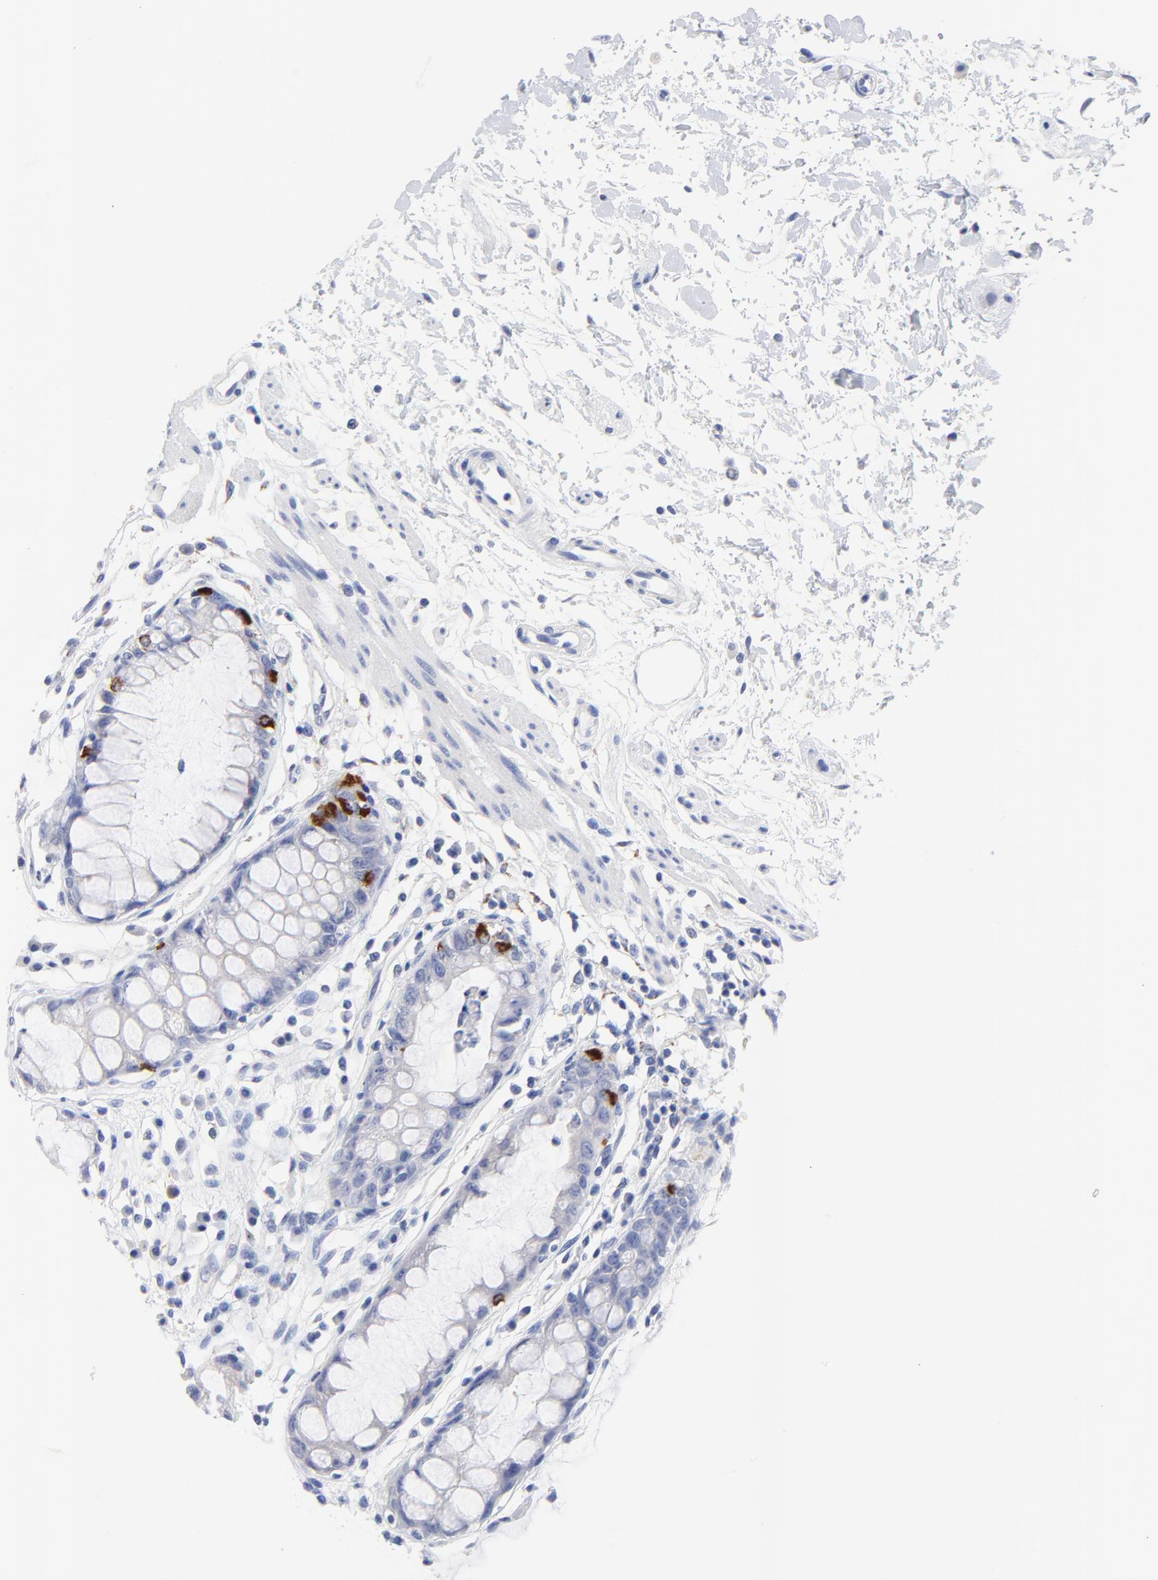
{"staining": {"intensity": "strong", "quantity": "<25%", "location": "cytoplasmic/membranous"}, "tissue": "rectum", "cell_type": "Glandular cells", "image_type": "normal", "snomed": [{"axis": "morphology", "description": "Normal tissue, NOS"}, {"axis": "morphology", "description": "Adenocarcinoma, NOS"}, {"axis": "topography", "description": "Rectum"}], "caption": "Rectum stained with a brown dye exhibits strong cytoplasmic/membranous positive expression in about <25% of glandular cells.", "gene": "FBXO10", "patient": {"sex": "female", "age": 65}}